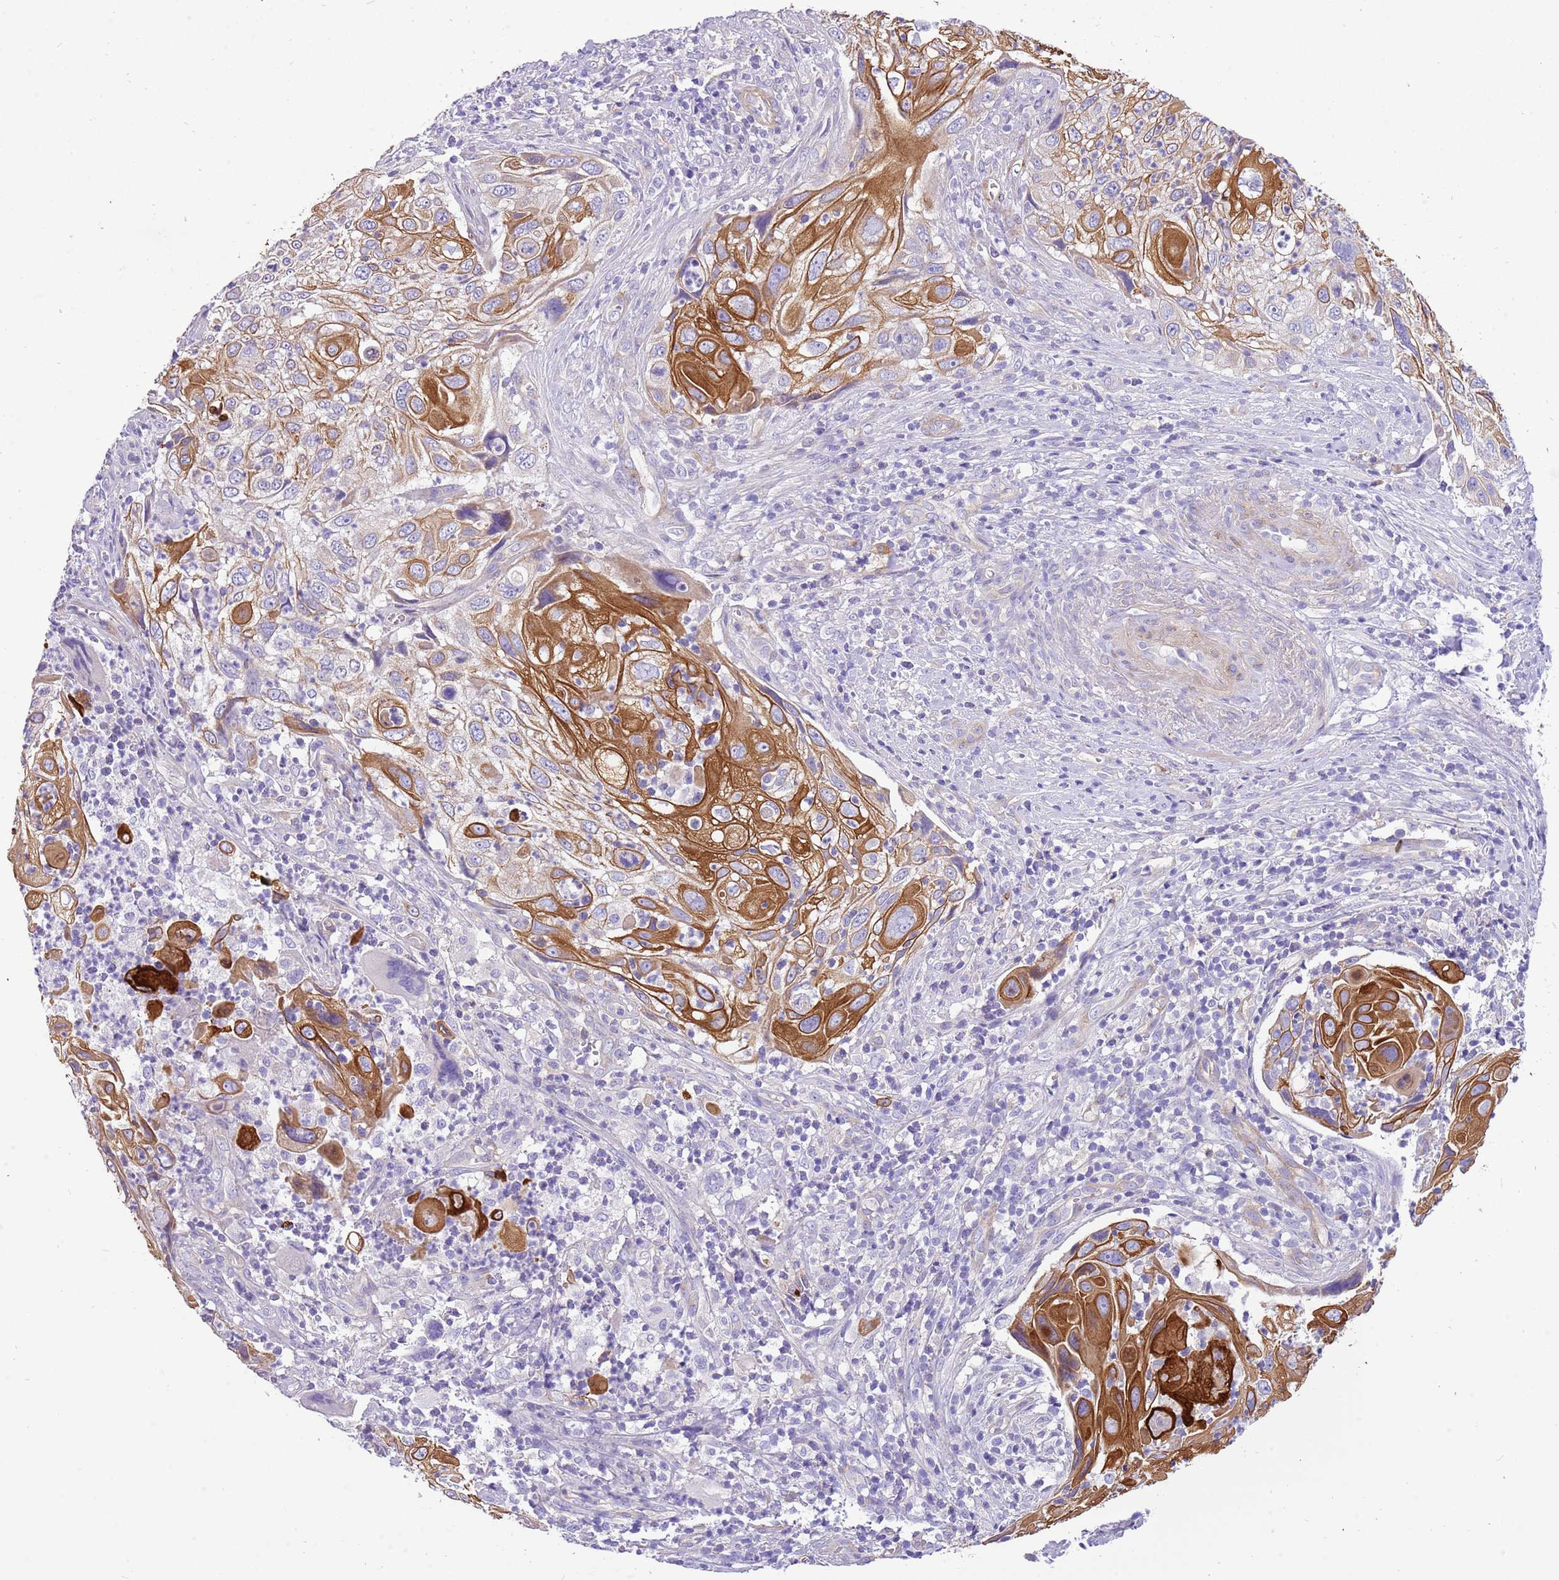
{"staining": {"intensity": "strong", "quantity": "25%-75%", "location": "cytoplasmic/membranous"}, "tissue": "cervical cancer", "cell_type": "Tumor cells", "image_type": "cancer", "snomed": [{"axis": "morphology", "description": "Squamous cell carcinoma, NOS"}, {"axis": "topography", "description": "Cervix"}], "caption": "Brown immunohistochemical staining in human cervical cancer shows strong cytoplasmic/membranous expression in about 25%-75% of tumor cells. (IHC, brightfield microscopy, high magnification).", "gene": "SERINC3", "patient": {"sex": "female", "age": 70}}